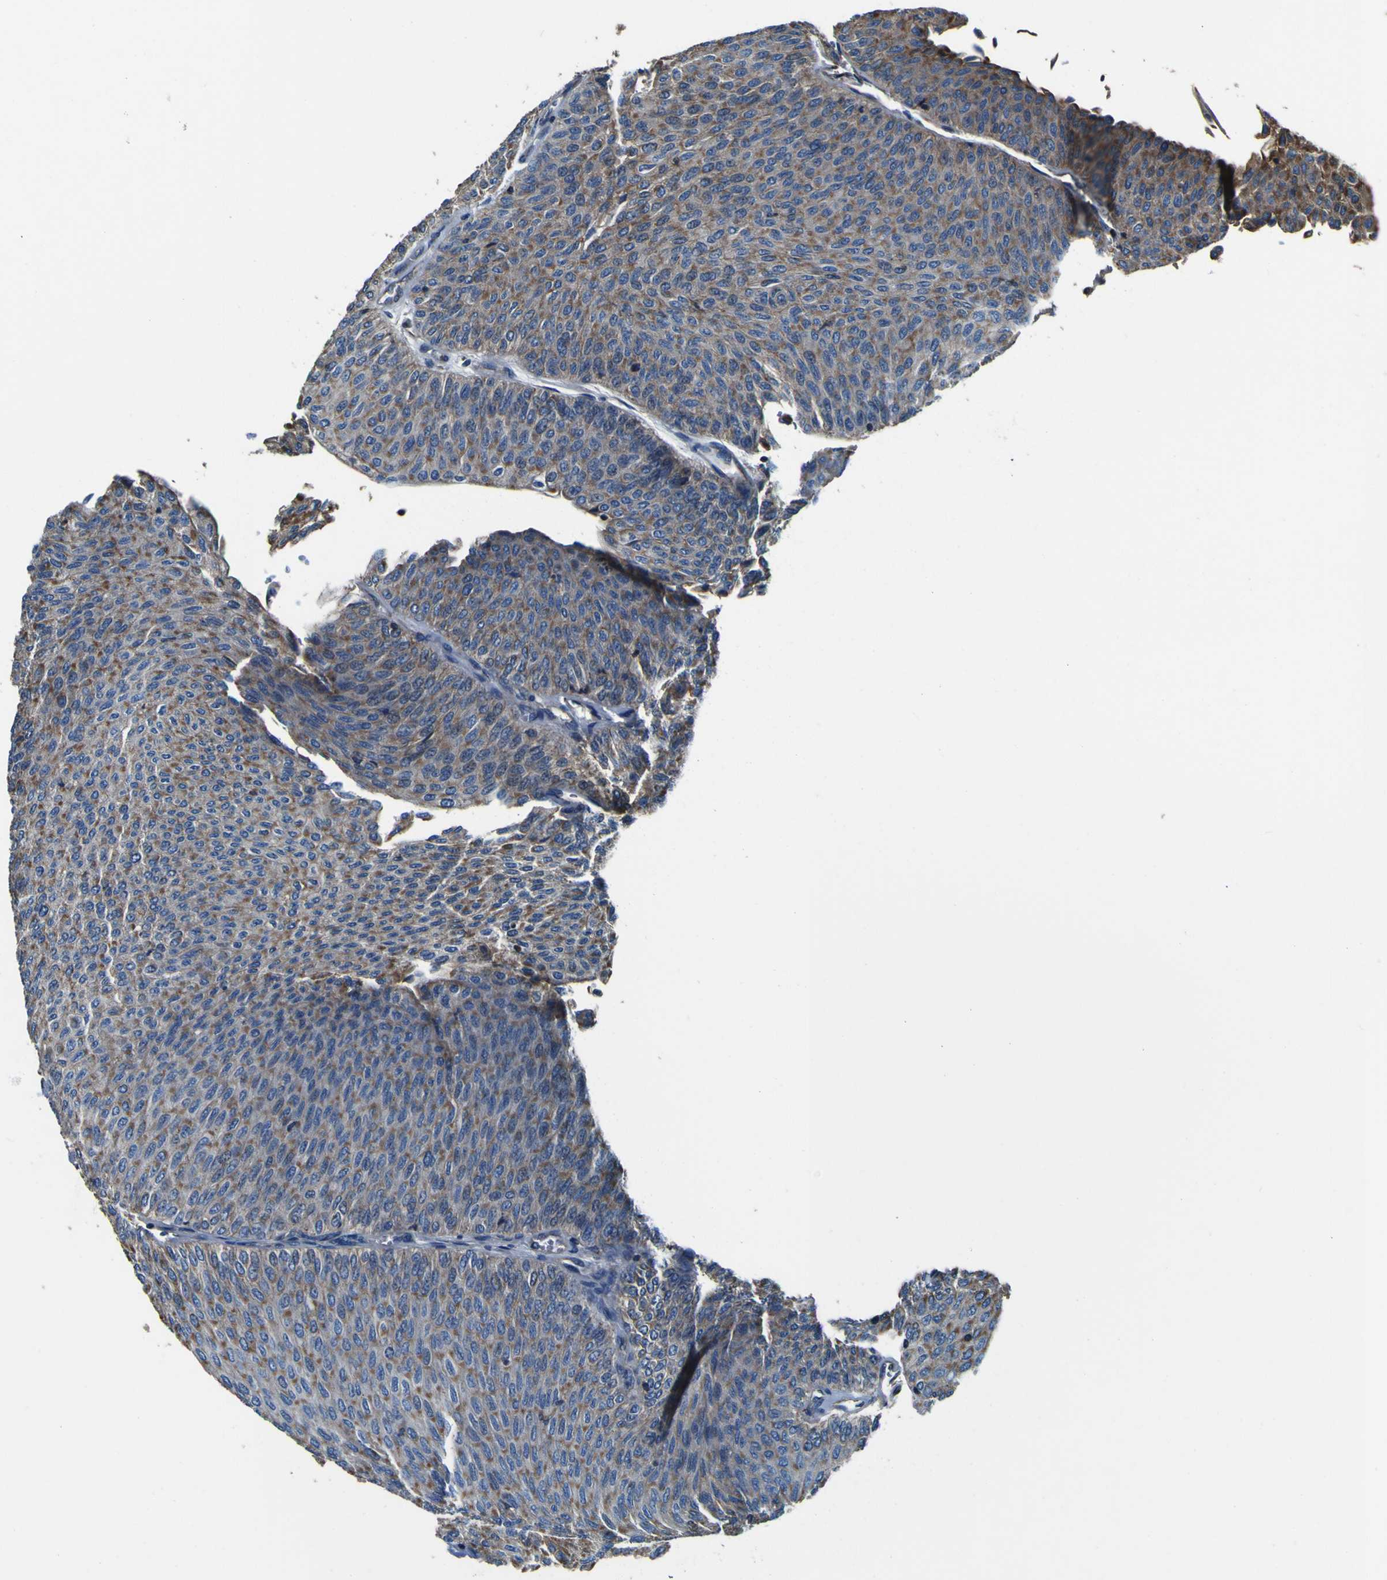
{"staining": {"intensity": "moderate", "quantity": ">75%", "location": "cytoplasmic/membranous"}, "tissue": "urothelial cancer", "cell_type": "Tumor cells", "image_type": "cancer", "snomed": [{"axis": "morphology", "description": "Urothelial carcinoma, Low grade"}, {"axis": "topography", "description": "Urinary bladder"}], "caption": "Low-grade urothelial carcinoma stained with a brown dye exhibits moderate cytoplasmic/membranous positive staining in about >75% of tumor cells.", "gene": "INPP5A", "patient": {"sex": "male", "age": 78}}